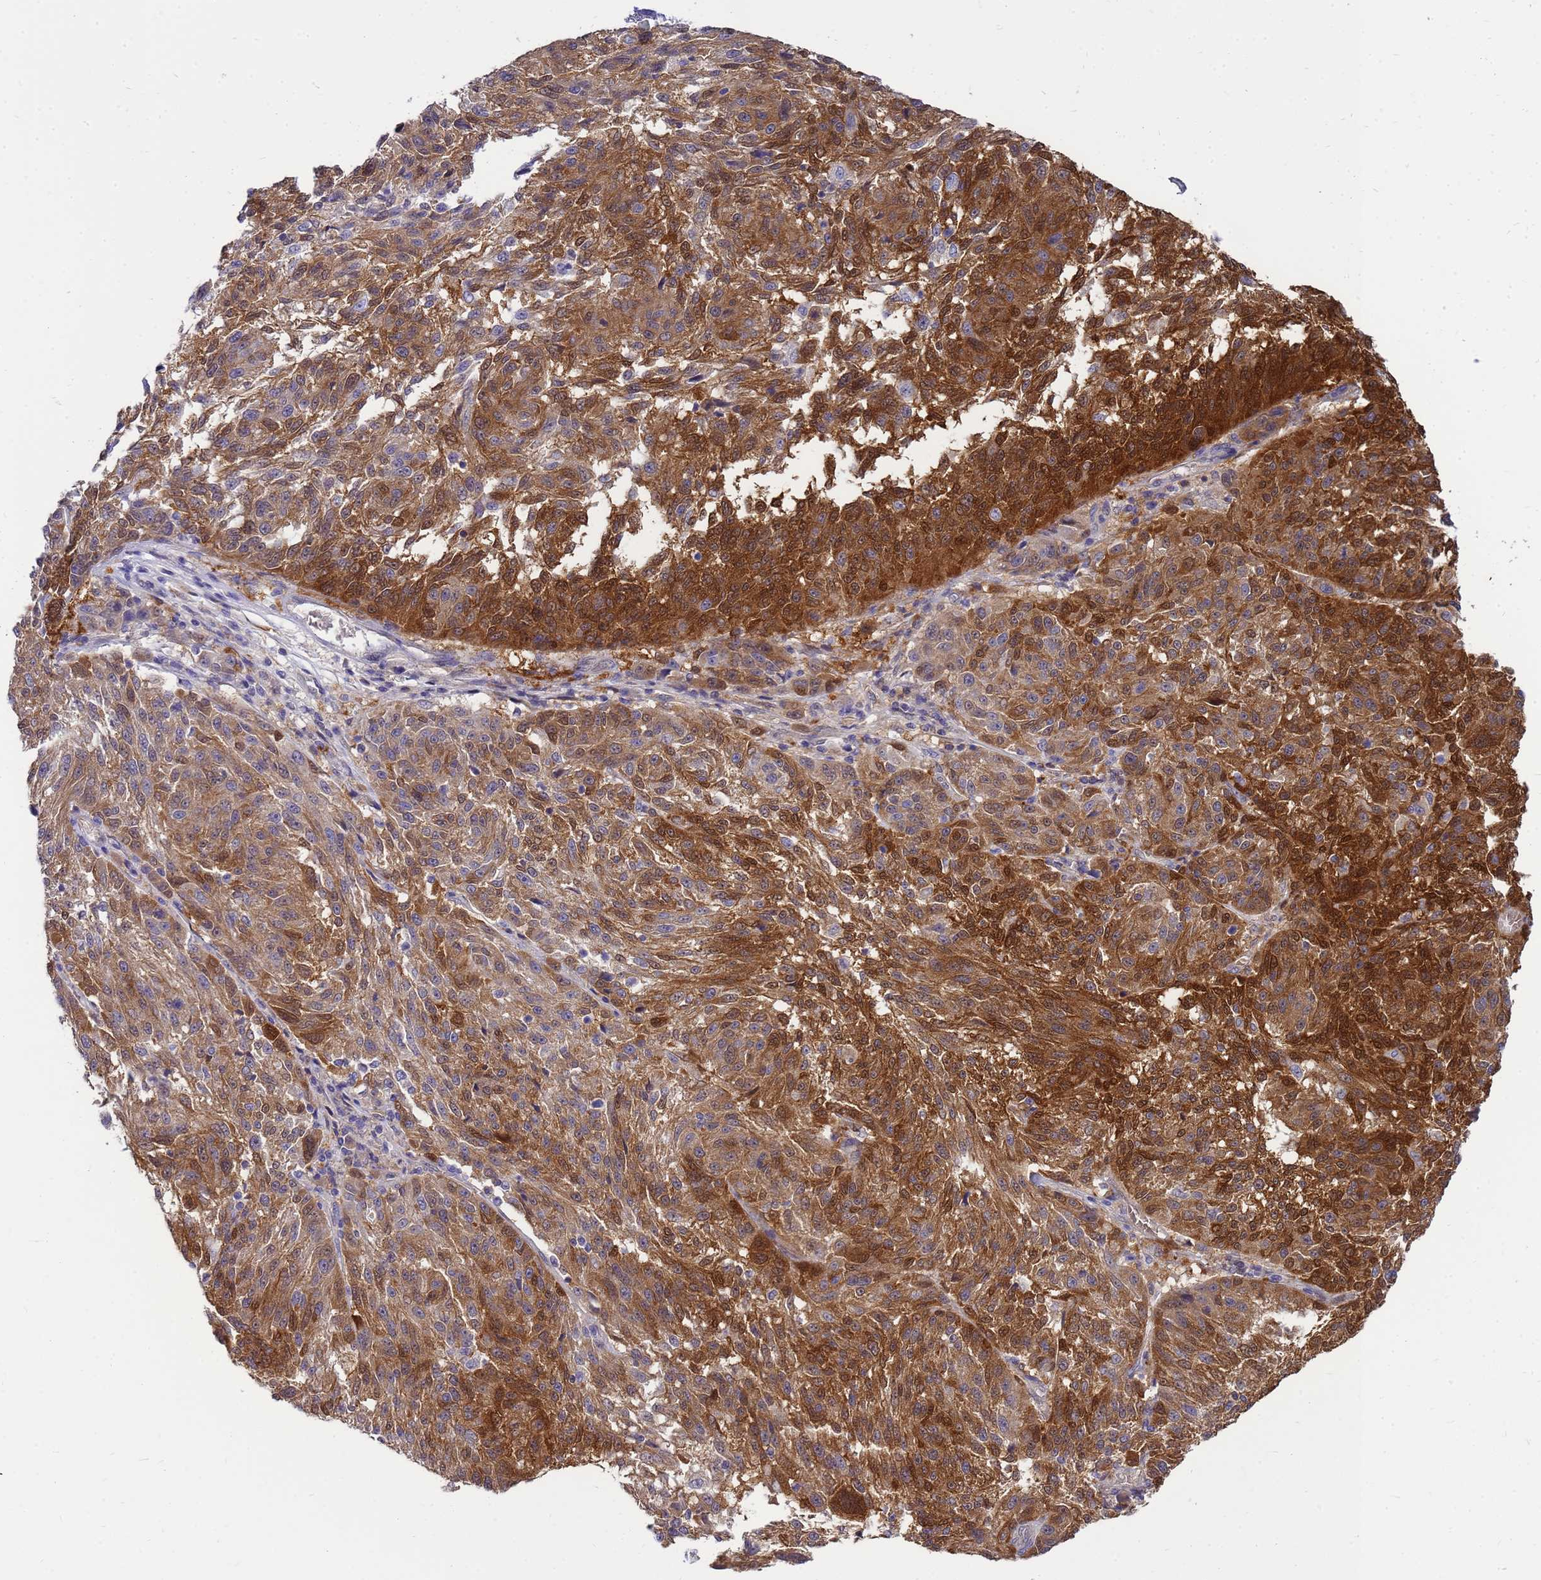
{"staining": {"intensity": "strong", "quantity": ">75%", "location": "cytoplasmic/membranous,nuclear"}, "tissue": "melanoma", "cell_type": "Tumor cells", "image_type": "cancer", "snomed": [{"axis": "morphology", "description": "Malignant melanoma, NOS"}, {"axis": "topography", "description": "Skin"}], "caption": "Immunohistochemistry (IHC) of malignant melanoma demonstrates high levels of strong cytoplasmic/membranous and nuclear positivity in about >75% of tumor cells.", "gene": "EIF4EBP3", "patient": {"sex": "male", "age": 53}}